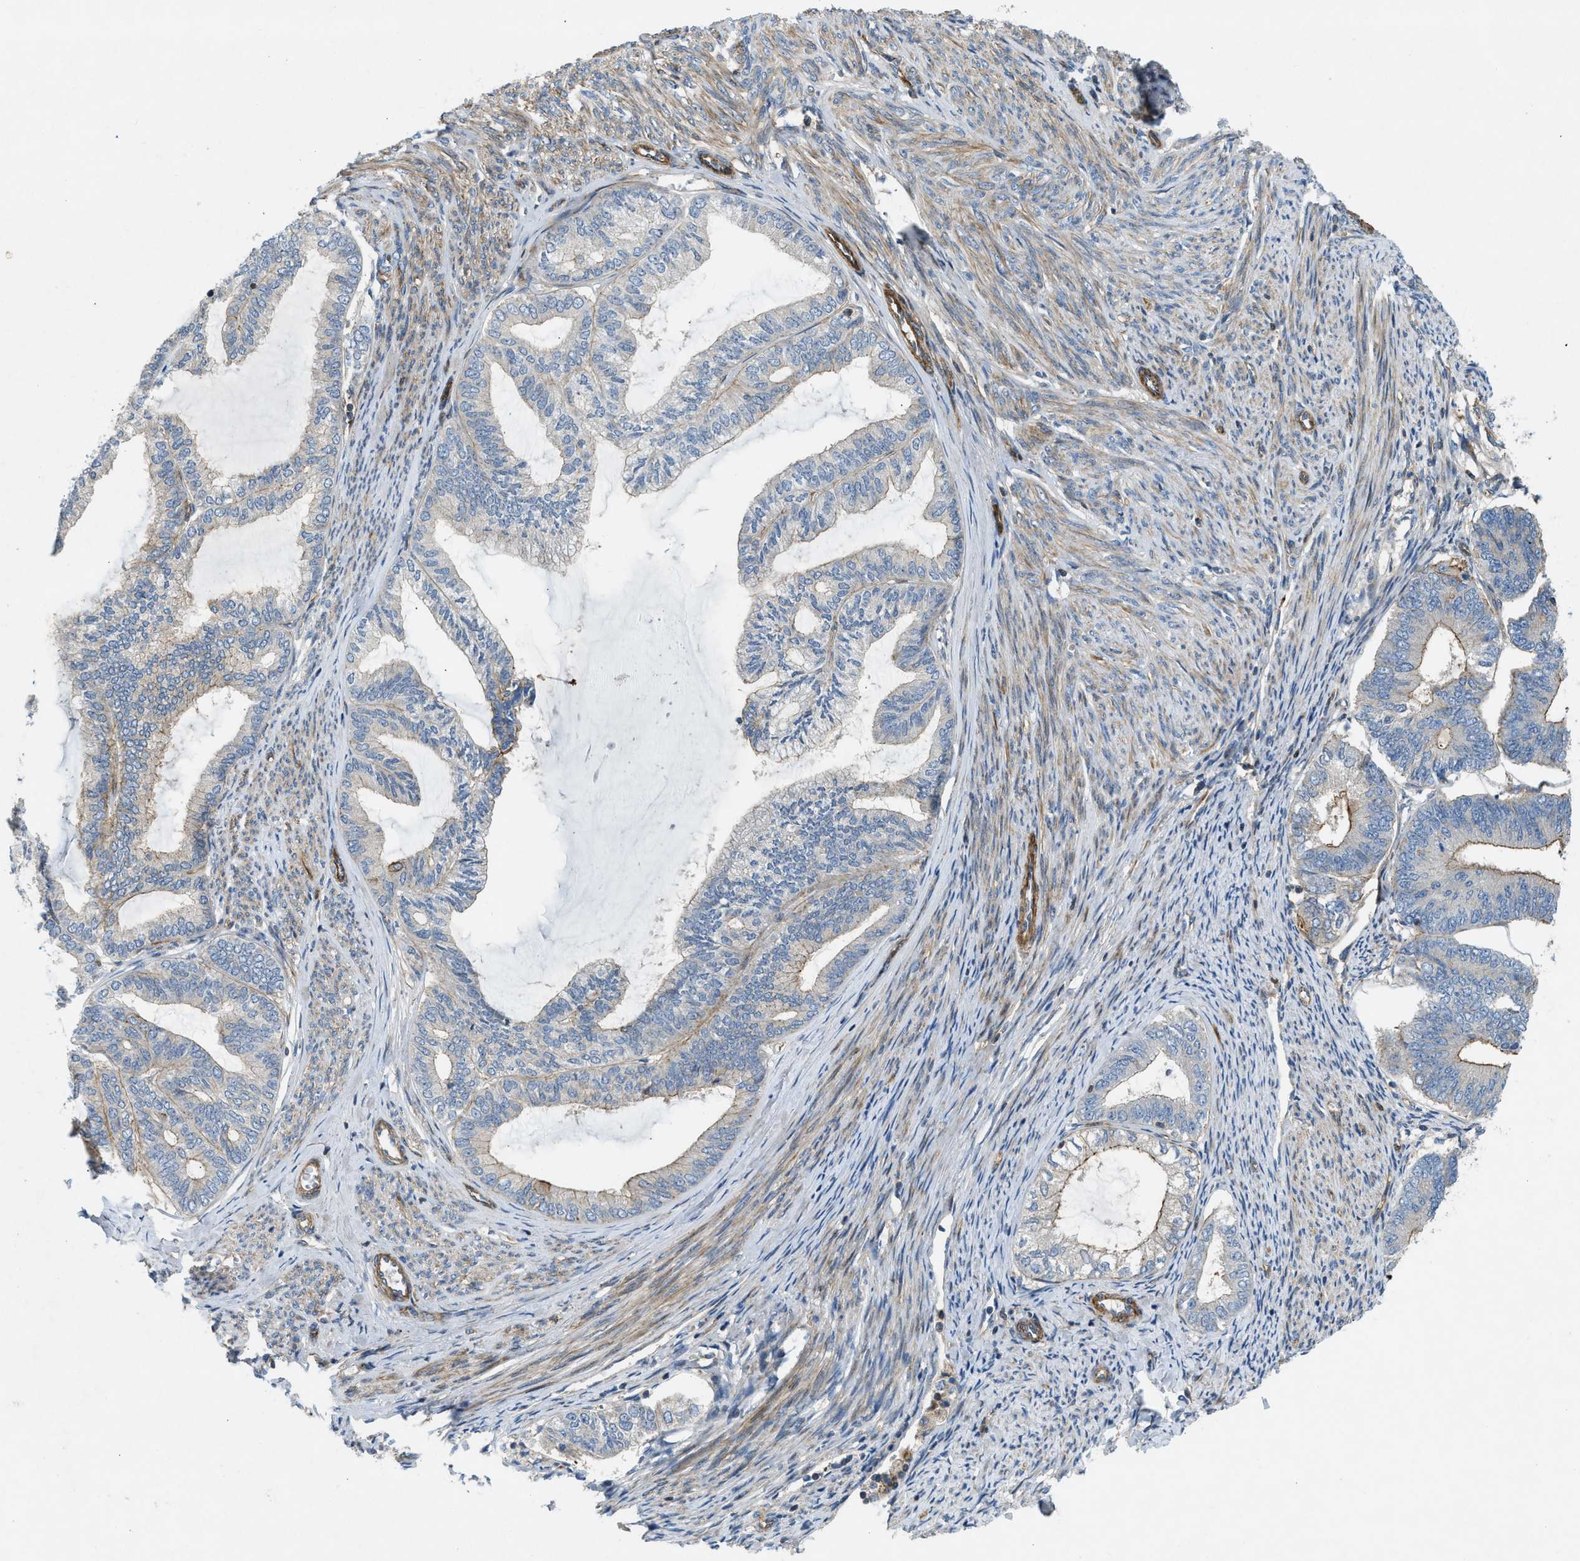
{"staining": {"intensity": "moderate", "quantity": "<25%", "location": "cytoplasmic/membranous"}, "tissue": "endometrial cancer", "cell_type": "Tumor cells", "image_type": "cancer", "snomed": [{"axis": "morphology", "description": "Adenocarcinoma, NOS"}, {"axis": "topography", "description": "Endometrium"}], "caption": "Brown immunohistochemical staining in endometrial cancer (adenocarcinoma) demonstrates moderate cytoplasmic/membranous expression in about <25% of tumor cells. (DAB IHC, brown staining for protein, blue staining for nuclei).", "gene": "NYNRIN", "patient": {"sex": "female", "age": 86}}